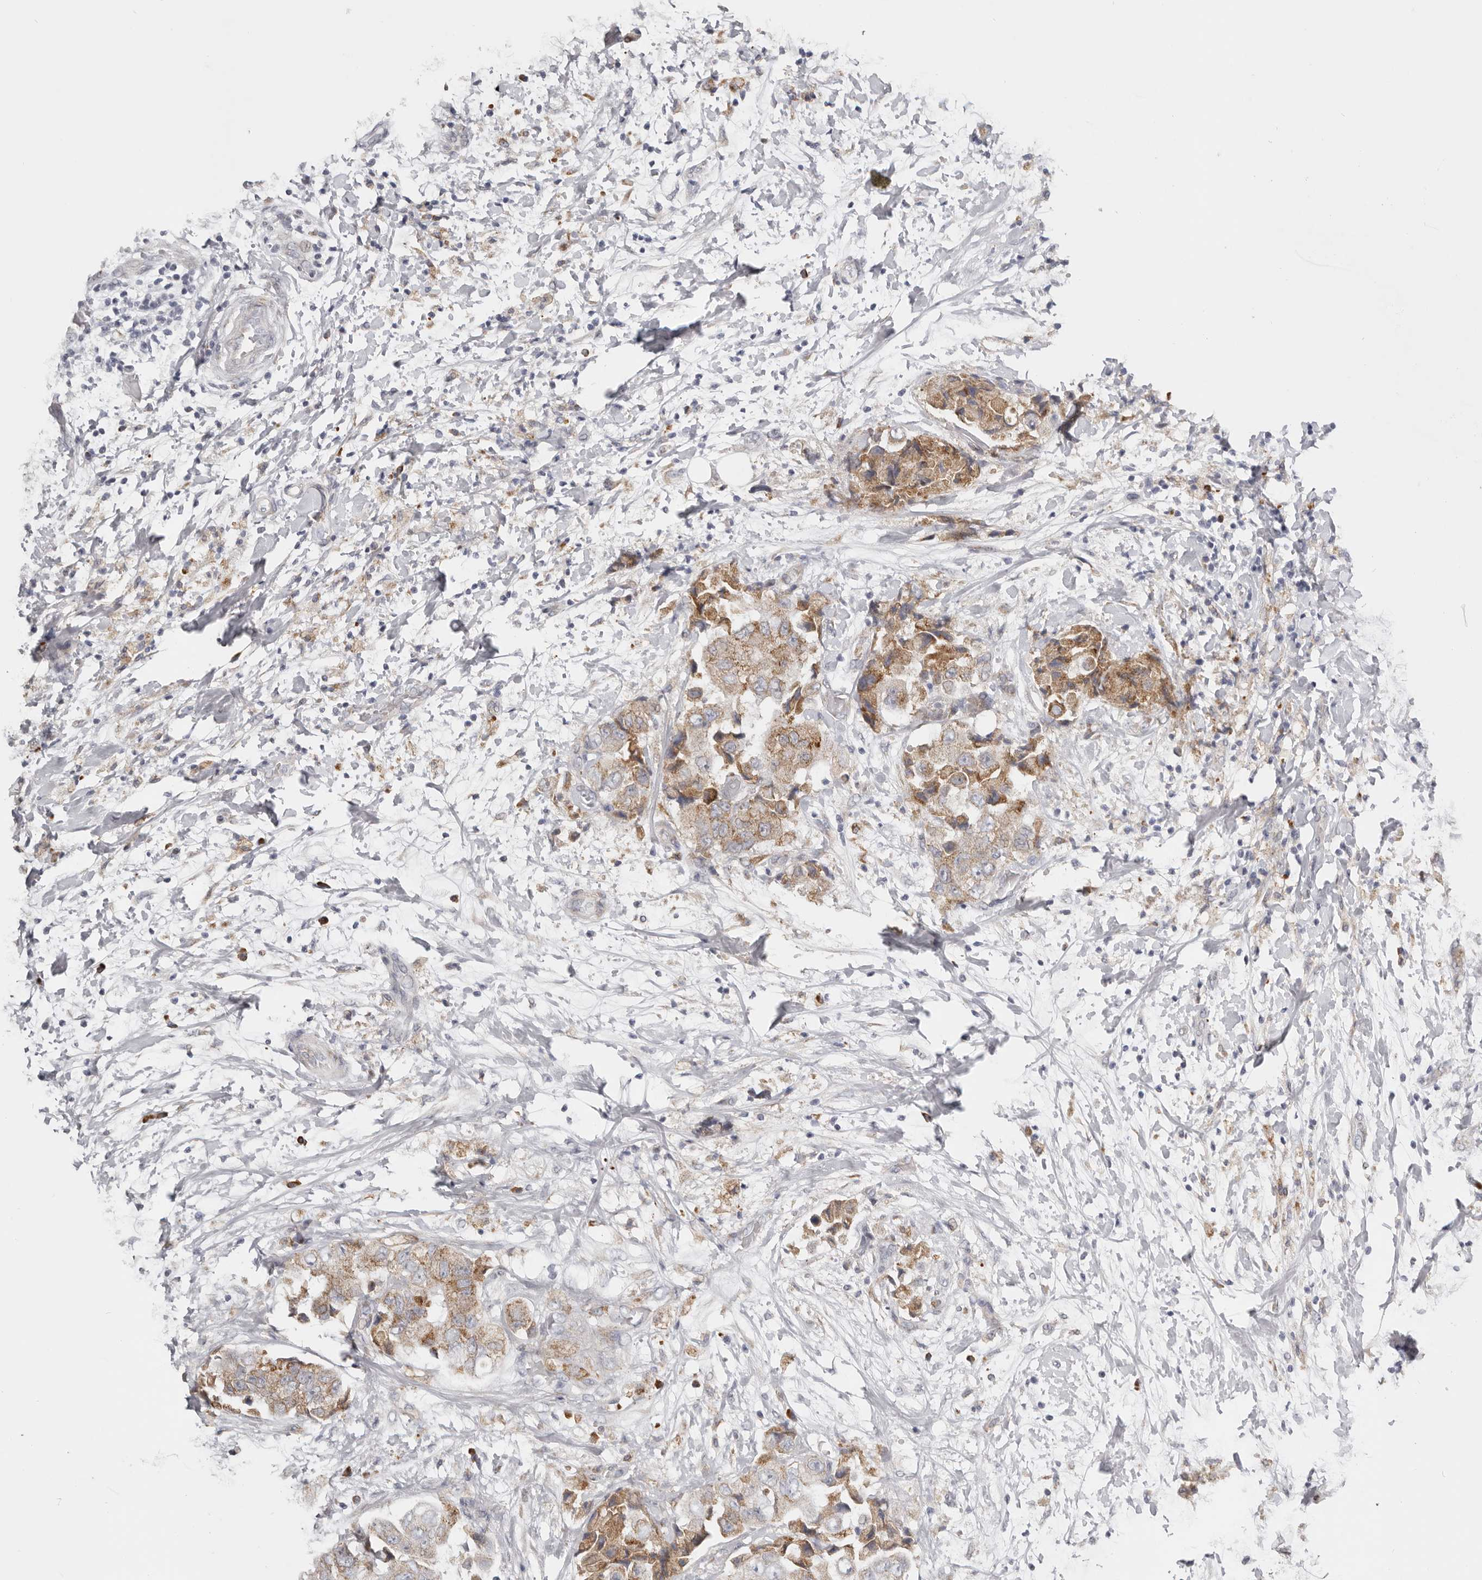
{"staining": {"intensity": "weak", "quantity": ">75%", "location": "cytoplasmic/membranous"}, "tissue": "breast cancer", "cell_type": "Tumor cells", "image_type": "cancer", "snomed": [{"axis": "morphology", "description": "Normal tissue, NOS"}, {"axis": "morphology", "description": "Duct carcinoma"}, {"axis": "topography", "description": "Breast"}], "caption": "Intraductal carcinoma (breast) stained with DAB (3,3'-diaminobenzidine) immunohistochemistry reveals low levels of weak cytoplasmic/membranous staining in approximately >75% of tumor cells.", "gene": "IL32", "patient": {"sex": "female", "age": 62}}